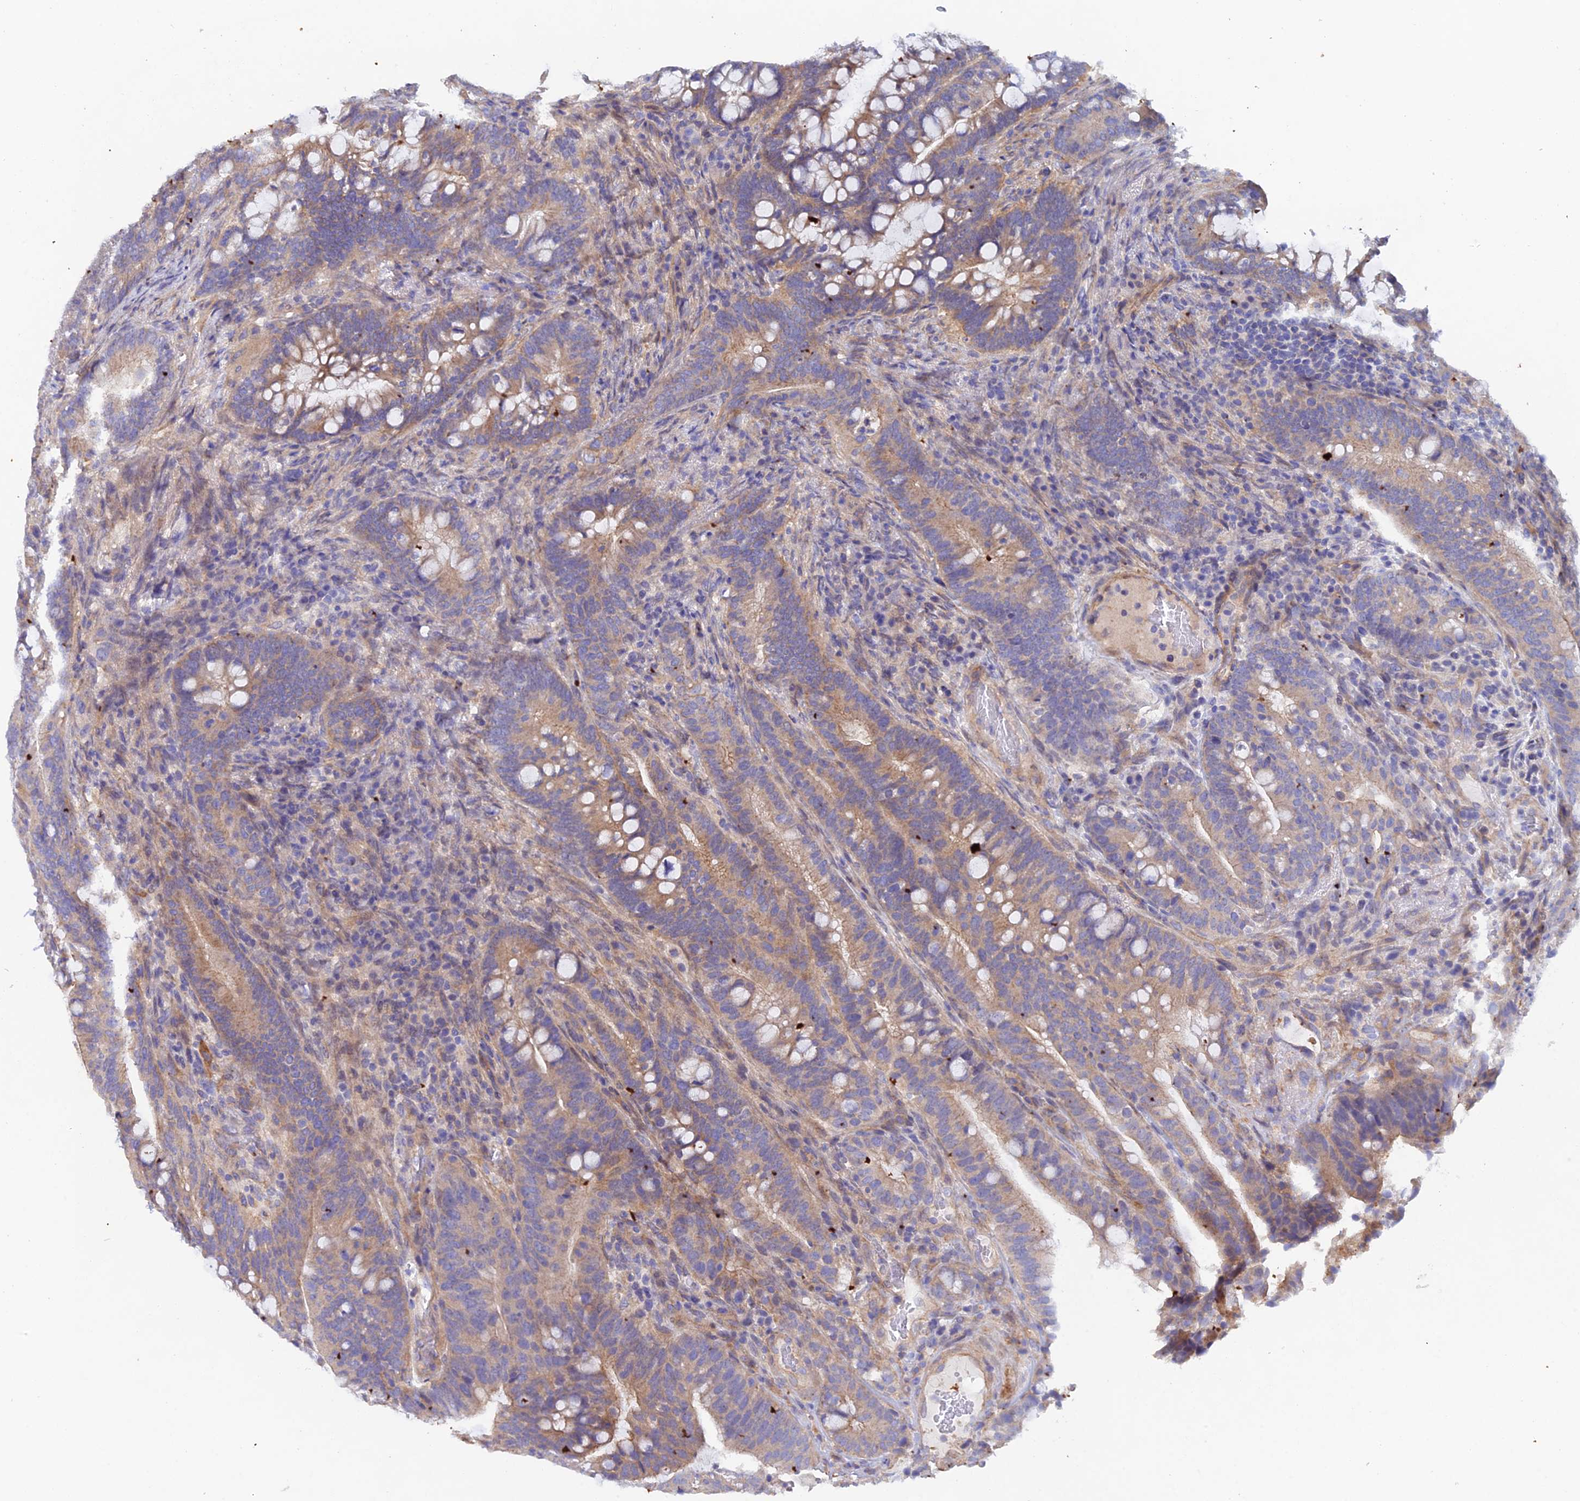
{"staining": {"intensity": "moderate", "quantity": ">75%", "location": "cytoplasmic/membranous"}, "tissue": "colorectal cancer", "cell_type": "Tumor cells", "image_type": "cancer", "snomed": [{"axis": "morphology", "description": "Adenocarcinoma, NOS"}, {"axis": "topography", "description": "Colon"}], "caption": "This photomicrograph exhibits adenocarcinoma (colorectal) stained with immunohistochemistry (IHC) to label a protein in brown. The cytoplasmic/membranous of tumor cells show moderate positivity for the protein. Nuclei are counter-stained blue.", "gene": "FZR1", "patient": {"sex": "female", "age": 66}}